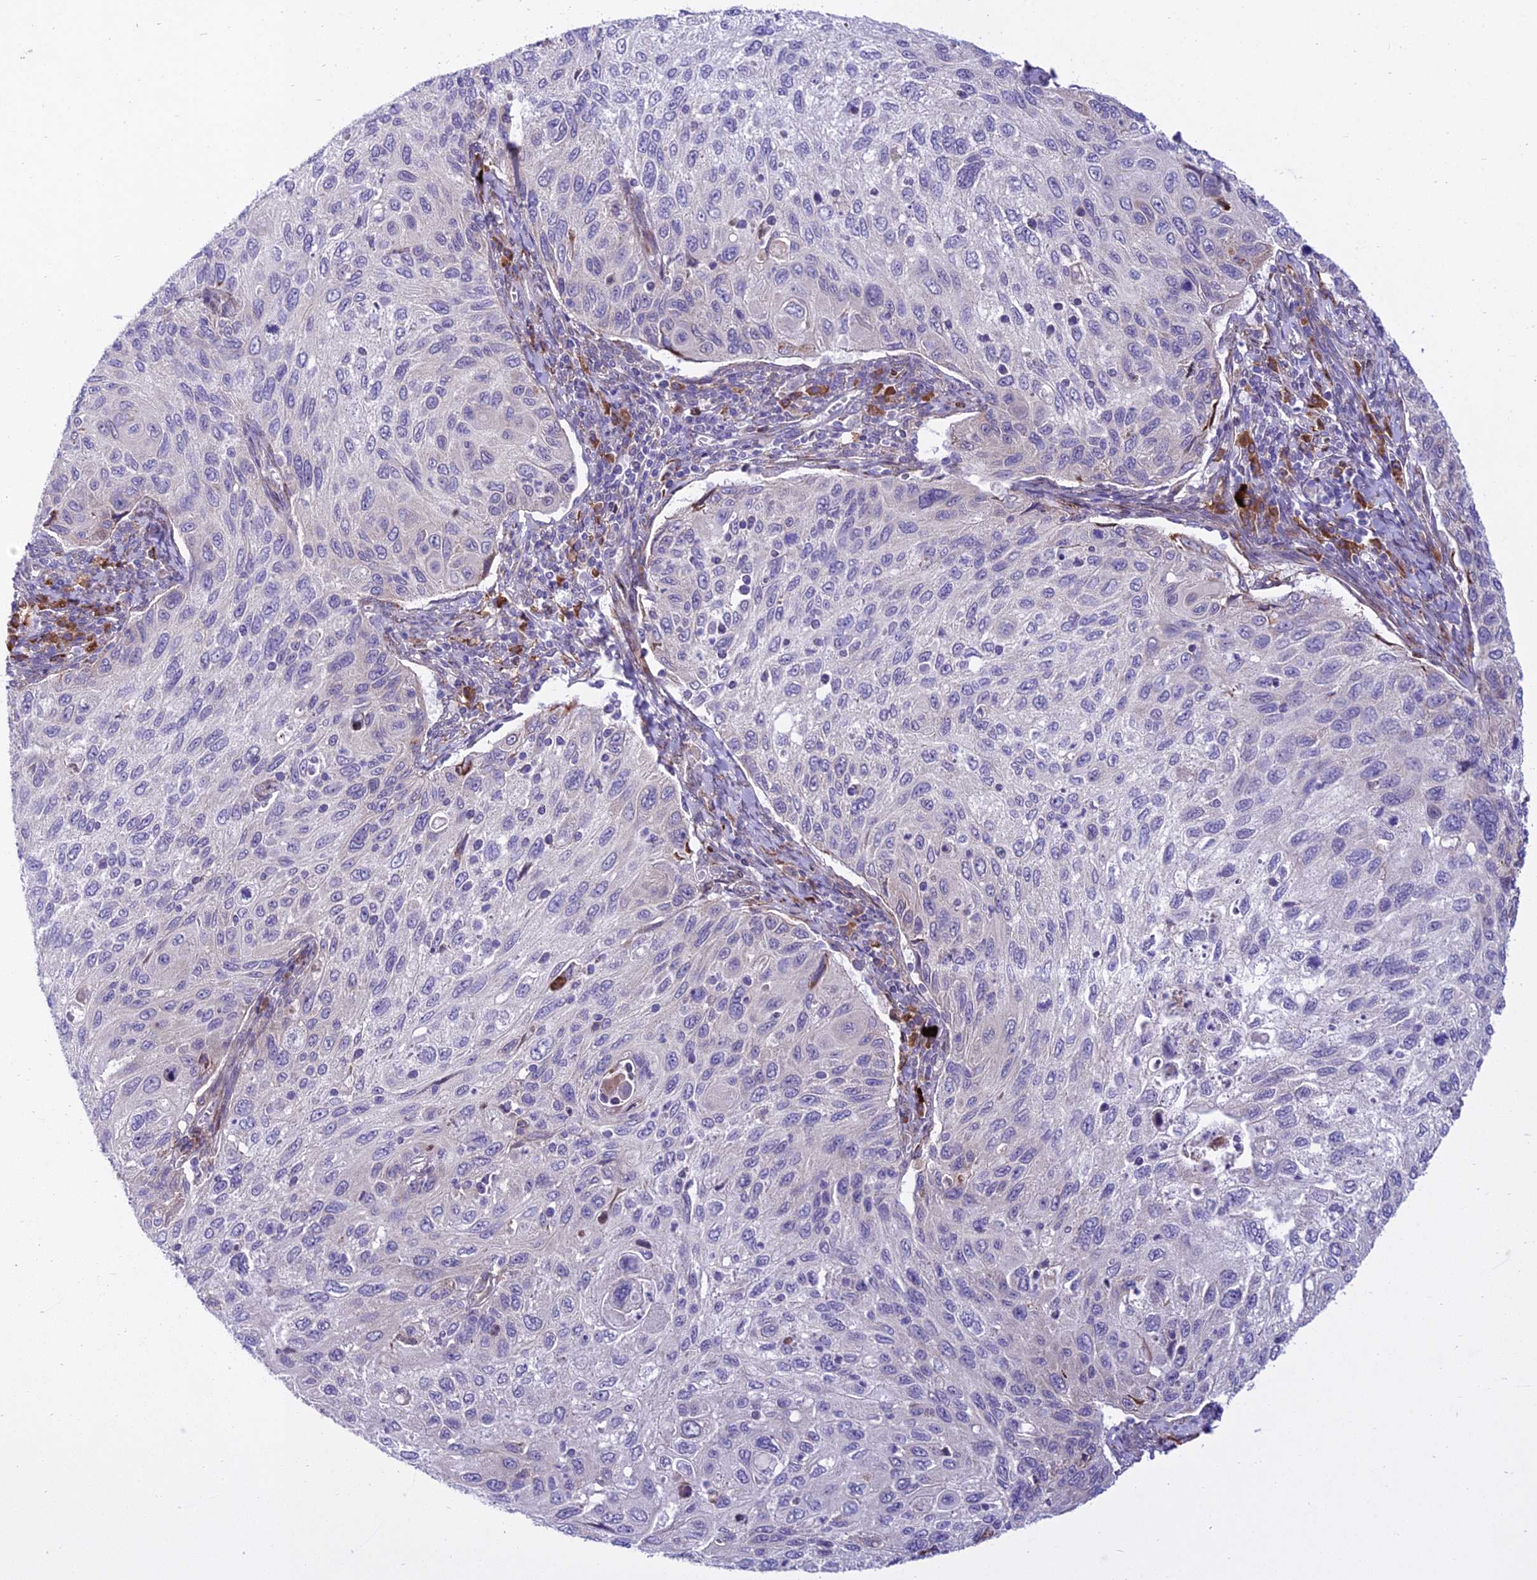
{"staining": {"intensity": "negative", "quantity": "none", "location": "none"}, "tissue": "cervical cancer", "cell_type": "Tumor cells", "image_type": "cancer", "snomed": [{"axis": "morphology", "description": "Squamous cell carcinoma, NOS"}, {"axis": "topography", "description": "Cervix"}], "caption": "An immunohistochemistry photomicrograph of squamous cell carcinoma (cervical) is shown. There is no staining in tumor cells of squamous cell carcinoma (cervical).", "gene": "NEURL2", "patient": {"sex": "female", "age": 70}}